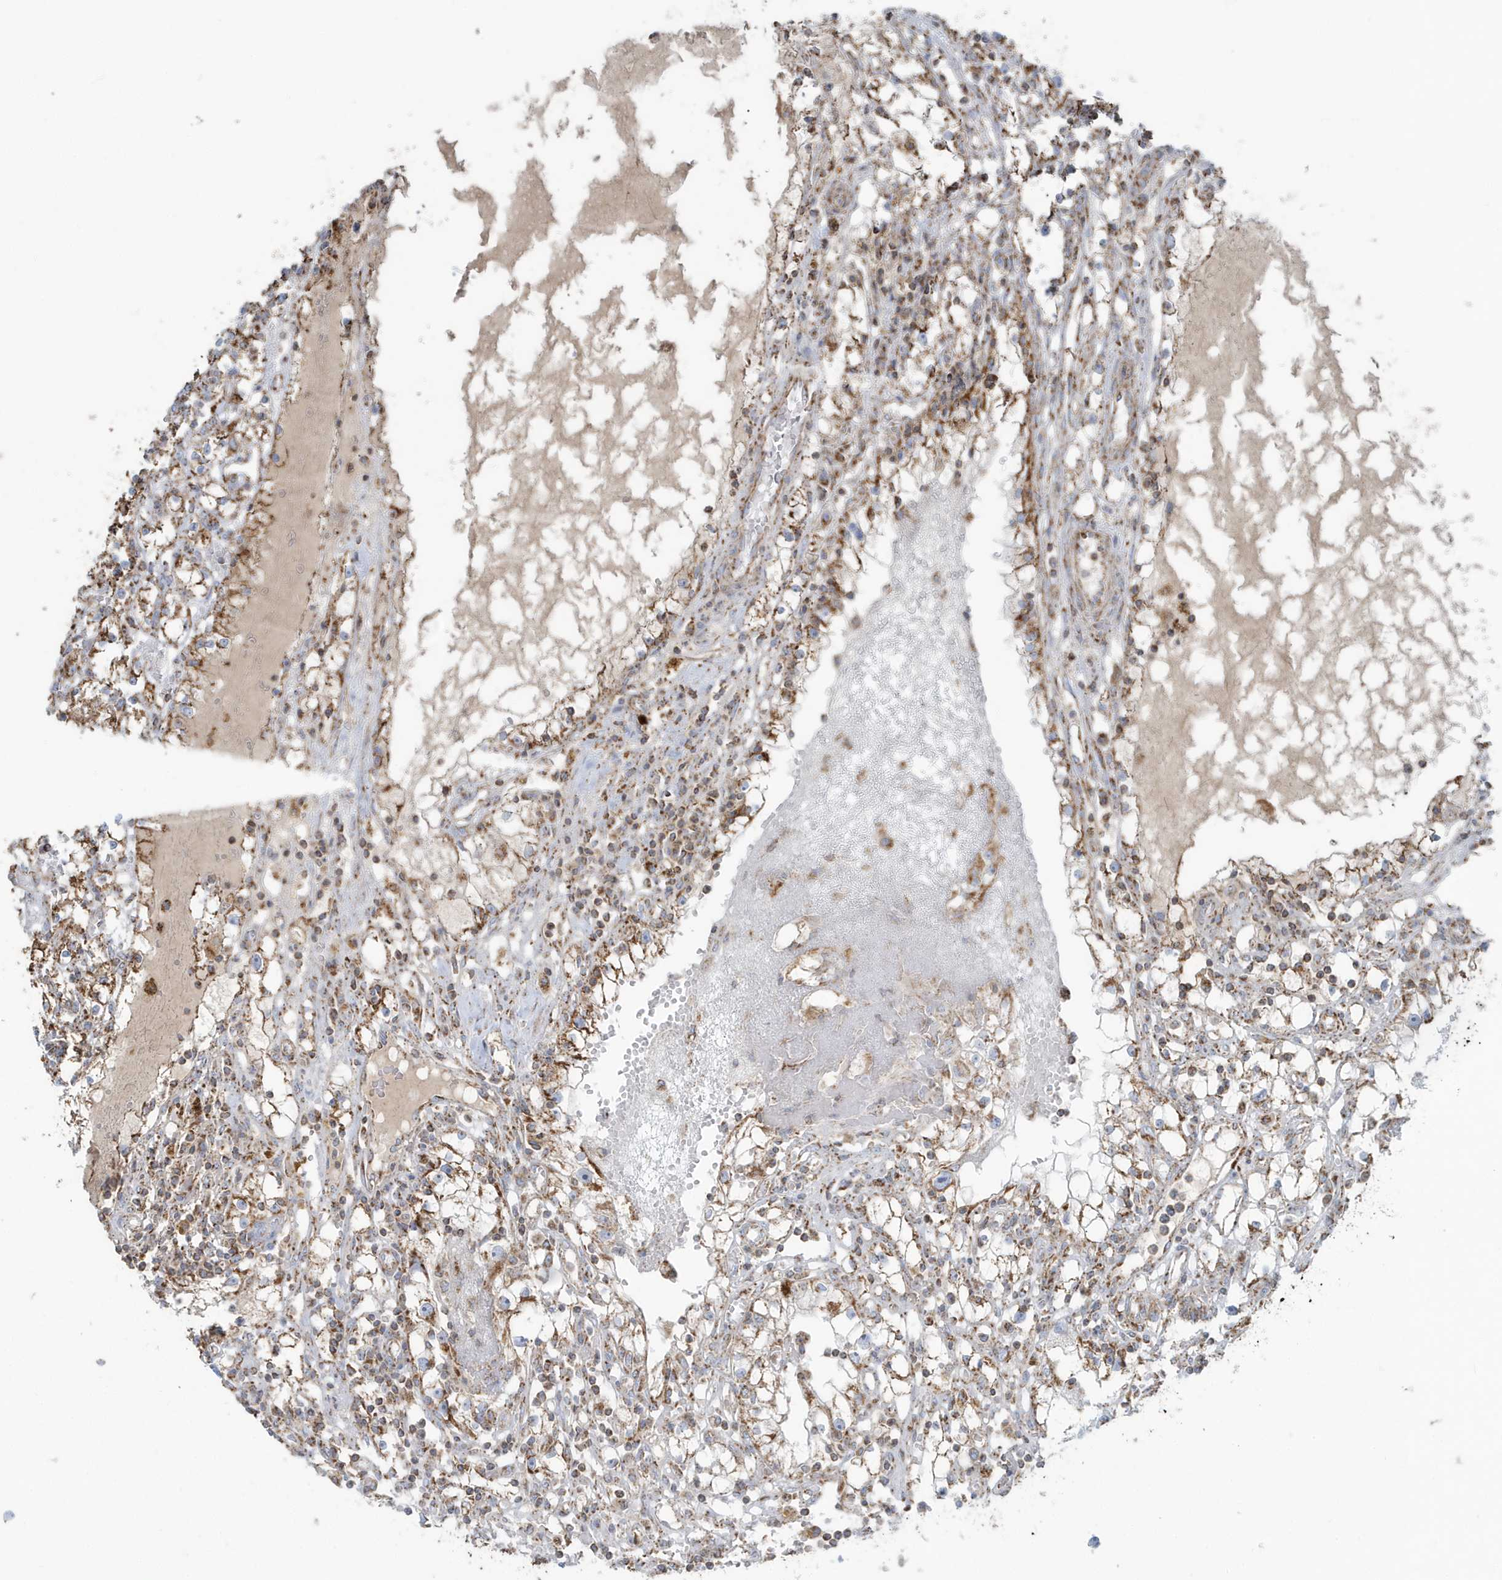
{"staining": {"intensity": "strong", "quantity": ">75%", "location": "cytoplasmic/membranous"}, "tissue": "renal cancer", "cell_type": "Tumor cells", "image_type": "cancer", "snomed": [{"axis": "morphology", "description": "Adenocarcinoma, NOS"}, {"axis": "topography", "description": "Kidney"}], "caption": "Immunohistochemical staining of renal adenocarcinoma demonstrates high levels of strong cytoplasmic/membranous protein expression in about >75% of tumor cells.", "gene": "RAB11FIP3", "patient": {"sex": "male", "age": 56}}